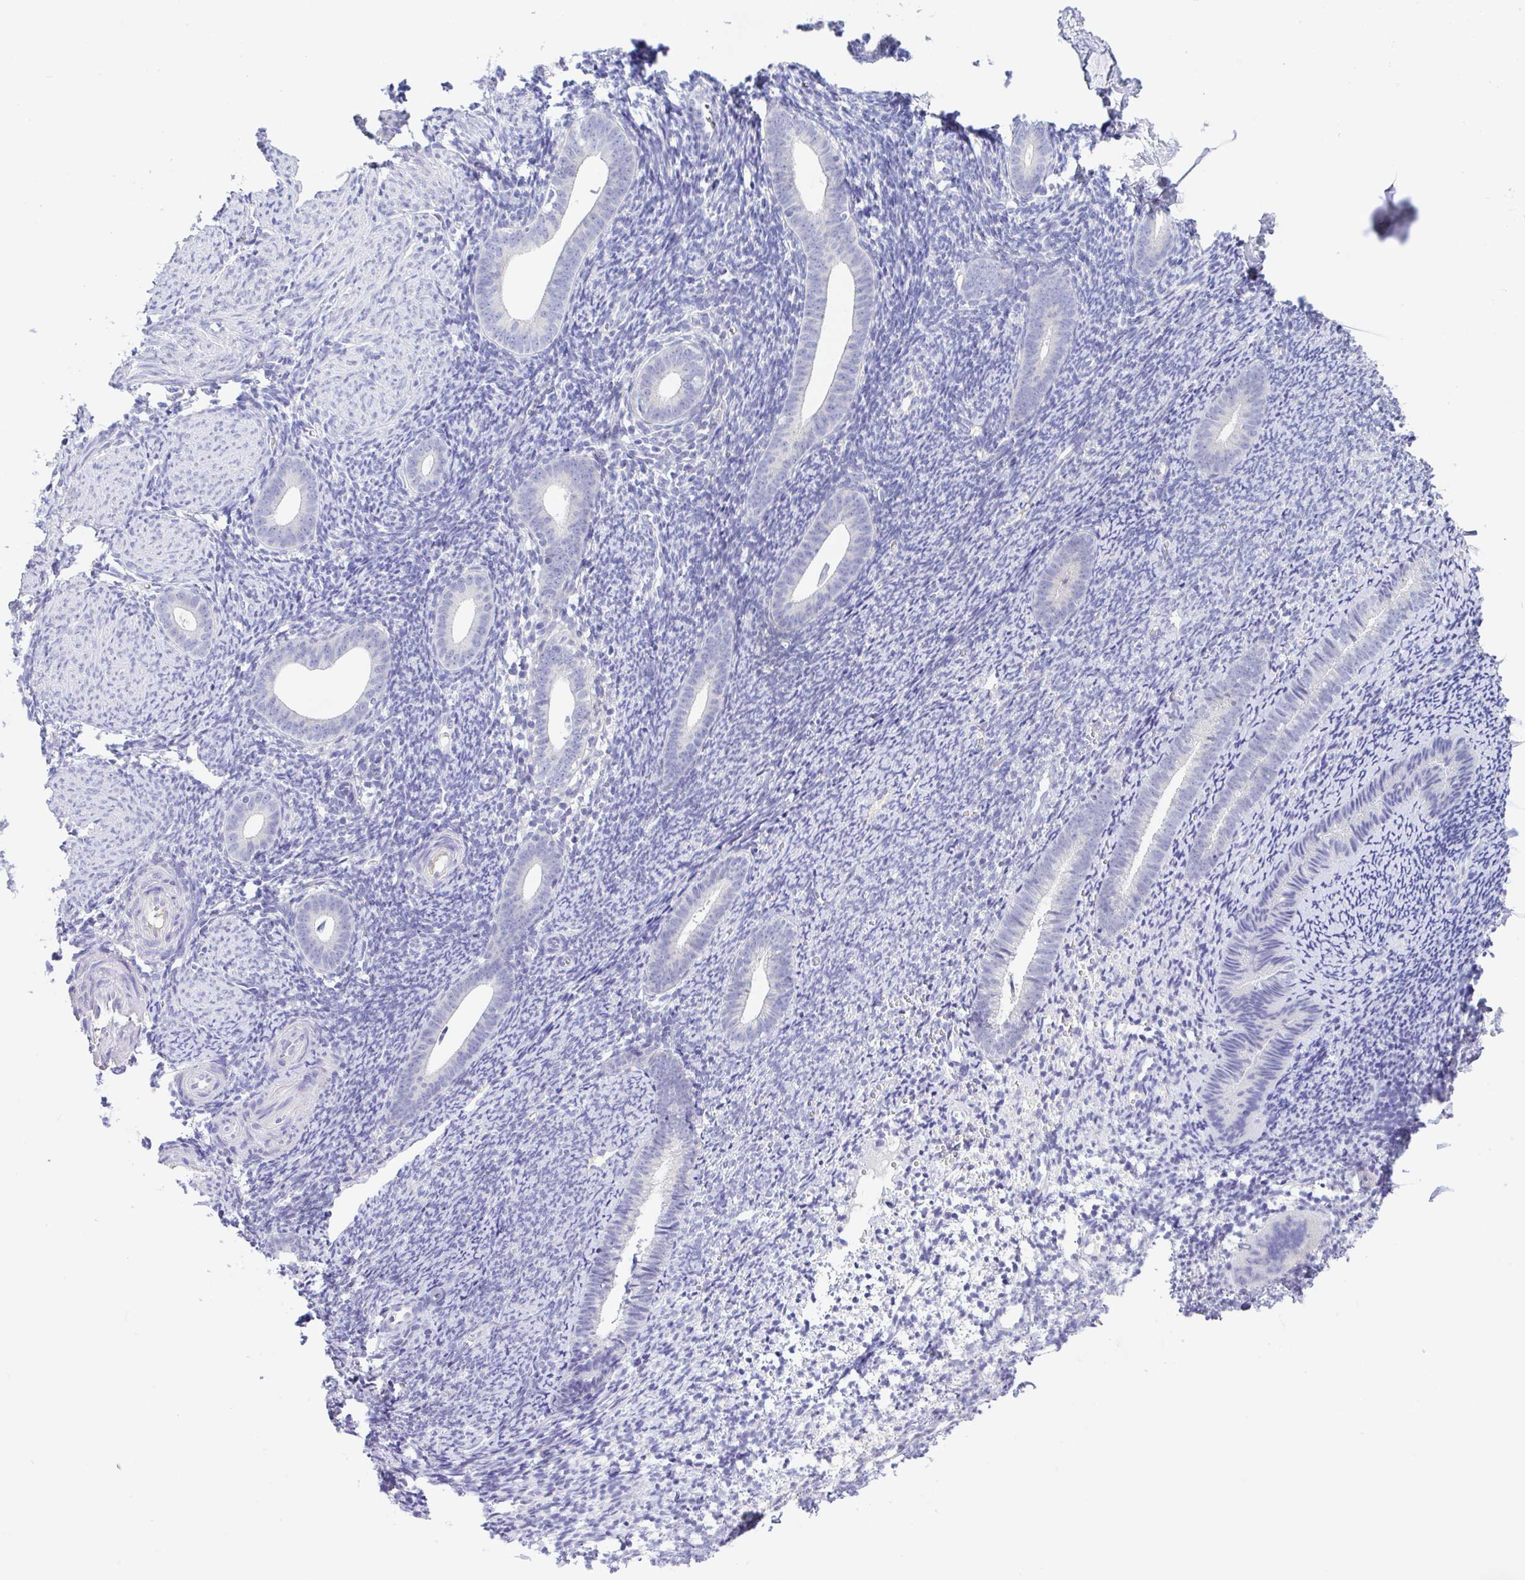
{"staining": {"intensity": "negative", "quantity": "none", "location": "none"}, "tissue": "endometrium", "cell_type": "Cells in endometrial stroma", "image_type": "normal", "snomed": [{"axis": "morphology", "description": "Normal tissue, NOS"}, {"axis": "topography", "description": "Endometrium"}], "caption": "Immunohistochemistry micrograph of benign endometrium: human endometrium stained with DAB (3,3'-diaminobenzidine) exhibits no significant protein staining in cells in endometrial stroma.", "gene": "SERPINE3", "patient": {"sex": "female", "age": 39}}